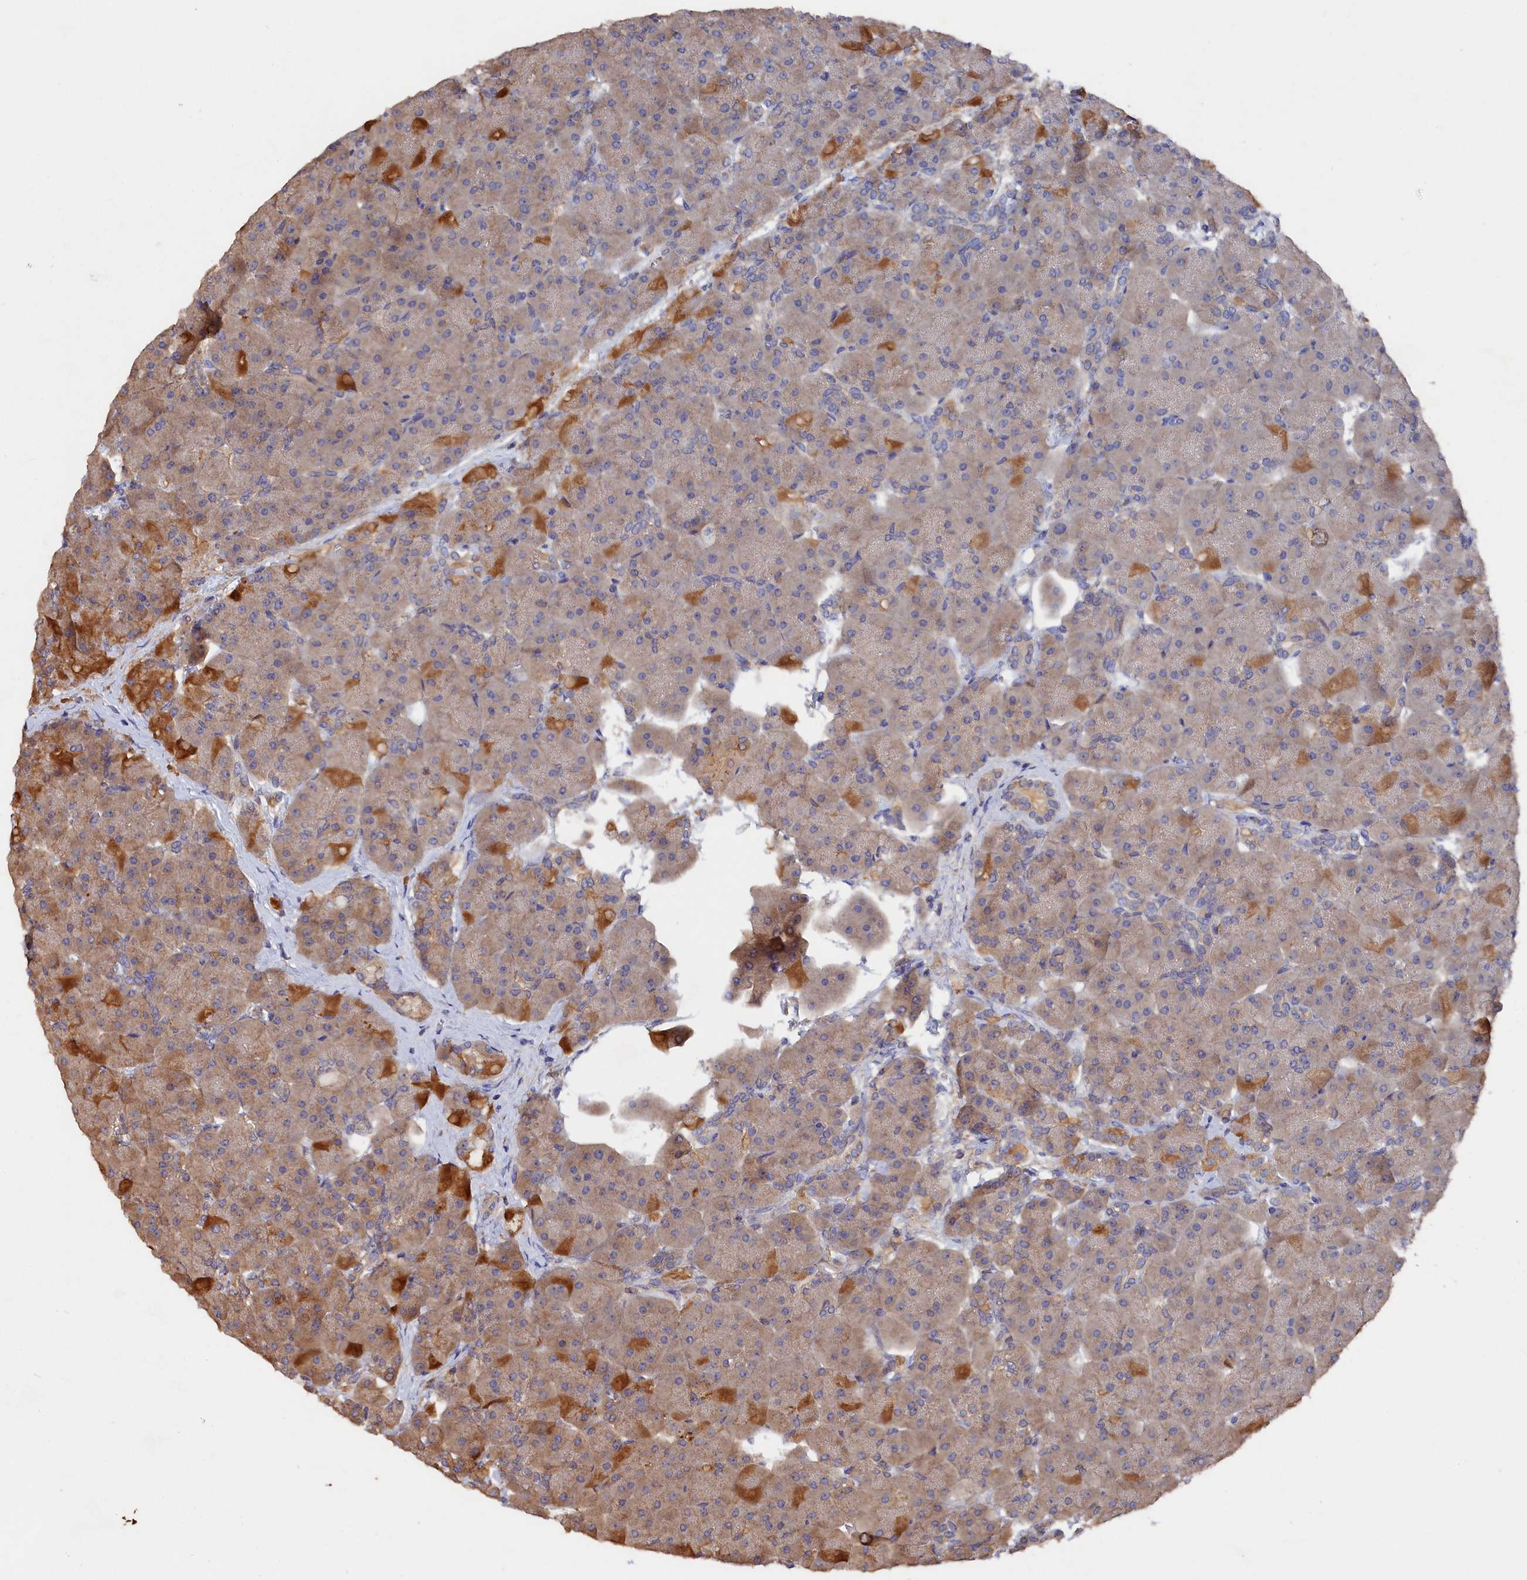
{"staining": {"intensity": "moderate", "quantity": ">75%", "location": "cytoplasmic/membranous"}, "tissue": "pancreas", "cell_type": "Exocrine glandular cells", "image_type": "normal", "snomed": [{"axis": "morphology", "description": "Normal tissue, NOS"}, {"axis": "topography", "description": "Pancreas"}], "caption": "The histopathology image exhibits a brown stain indicating the presence of a protein in the cytoplasmic/membranous of exocrine glandular cells in pancreas. The staining is performed using DAB (3,3'-diaminobenzidine) brown chromogen to label protein expression. The nuclei are counter-stained blue using hematoxylin.", "gene": "DHRS11", "patient": {"sex": "male", "age": 66}}